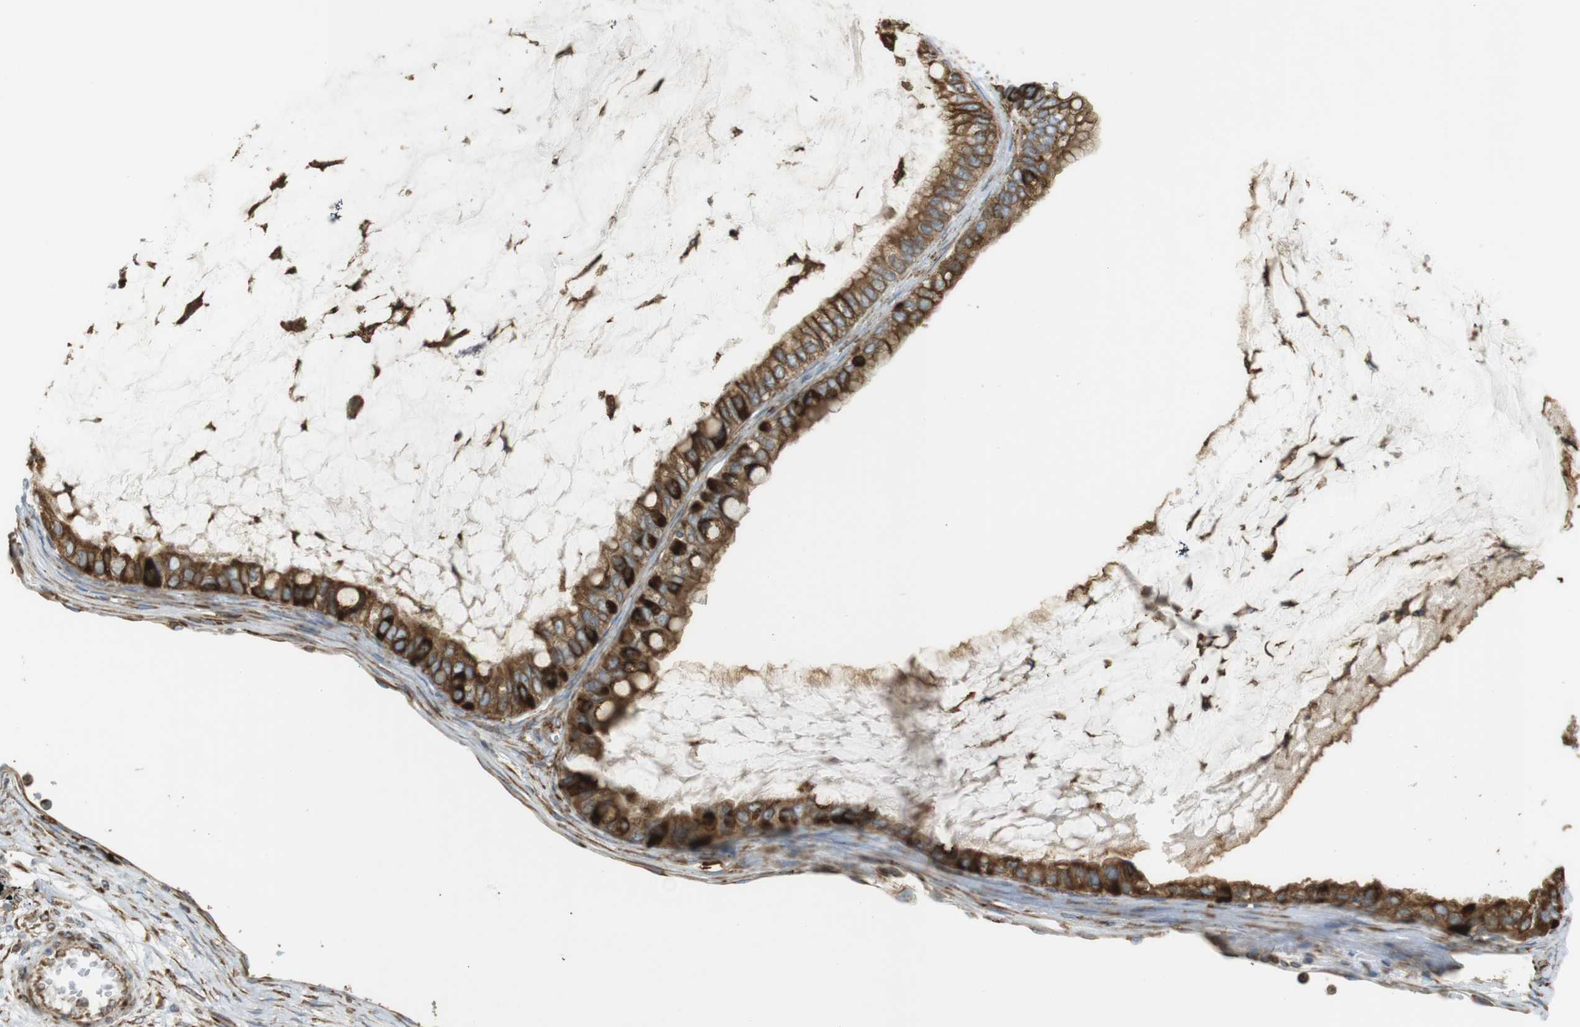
{"staining": {"intensity": "strong", "quantity": ">75%", "location": "cytoplasmic/membranous"}, "tissue": "ovarian cancer", "cell_type": "Tumor cells", "image_type": "cancer", "snomed": [{"axis": "morphology", "description": "Cystadenocarcinoma, mucinous, NOS"}, {"axis": "topography", "description": "Ovary"}], "caption": "Mucinous cystadenocarcinoma (ovarian) was stained to show a protein in brown. There is high levels of strong cytoplasmic/membranous staining in approximately >75% of tumor cells. Nuclei are stained in blue.", "gene": "MBOAT2", "patient": {"sex": "female", "age": 80}}